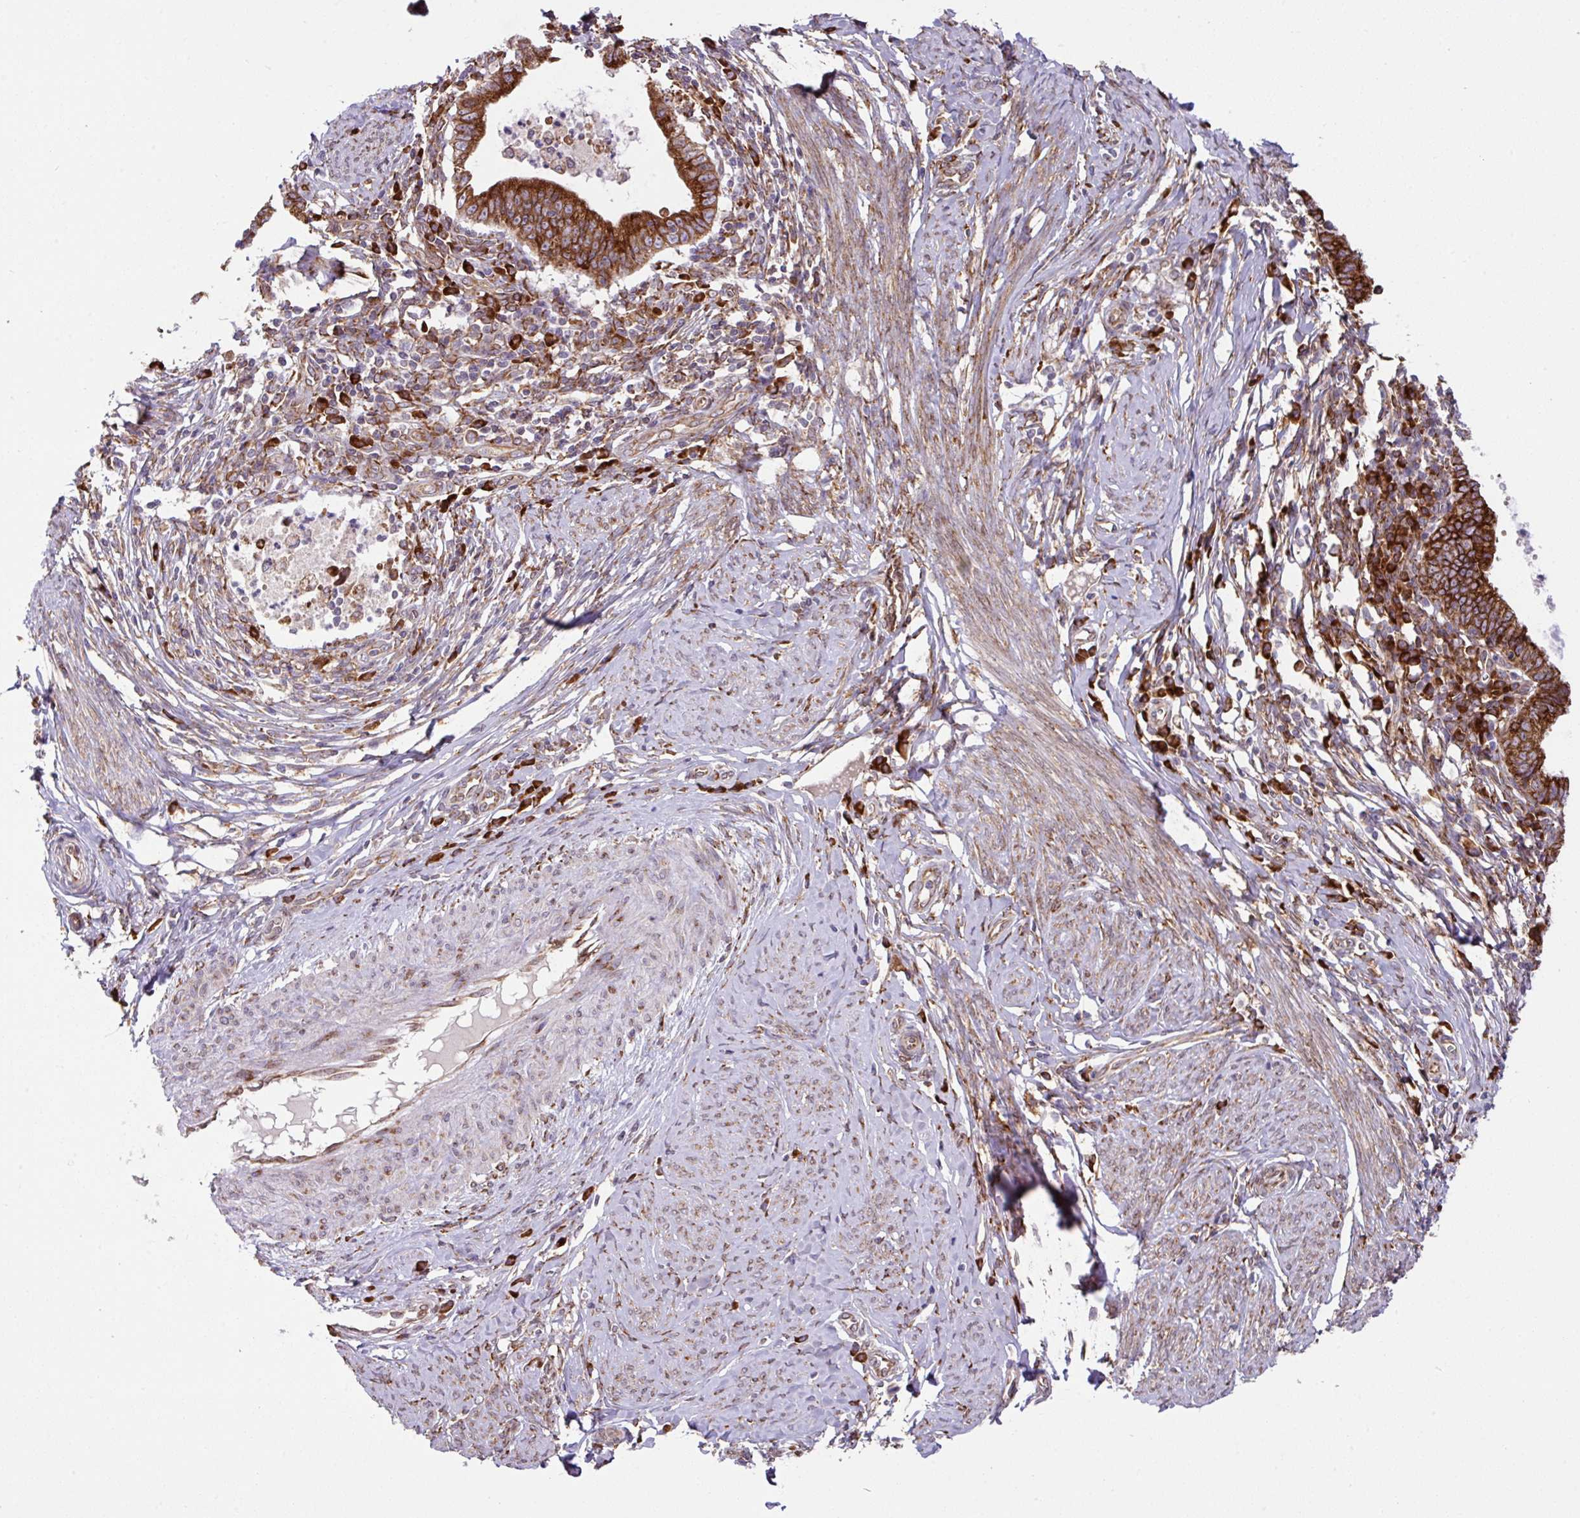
{"staining": {"intensity": "strong", "quantity": ">75%", "location": "cytoplasmic/membranous"}, "tissue": "cervical cancer", "cell_type": "Tumor cells", "image_type": "cancer", "snomed": [{"axis": "morphology", "description": "Adenocarcinoma, NOS"}, {"axis": "topography", "description": "Cervix"}], "caption": "A brown stain highlights strong cytoplasmic/membranous positivity of a protein in cervical adenocarcinoma tumor cells.", "gene": "SLC39A7", "patient": {"sex": "female", "age": 36}}